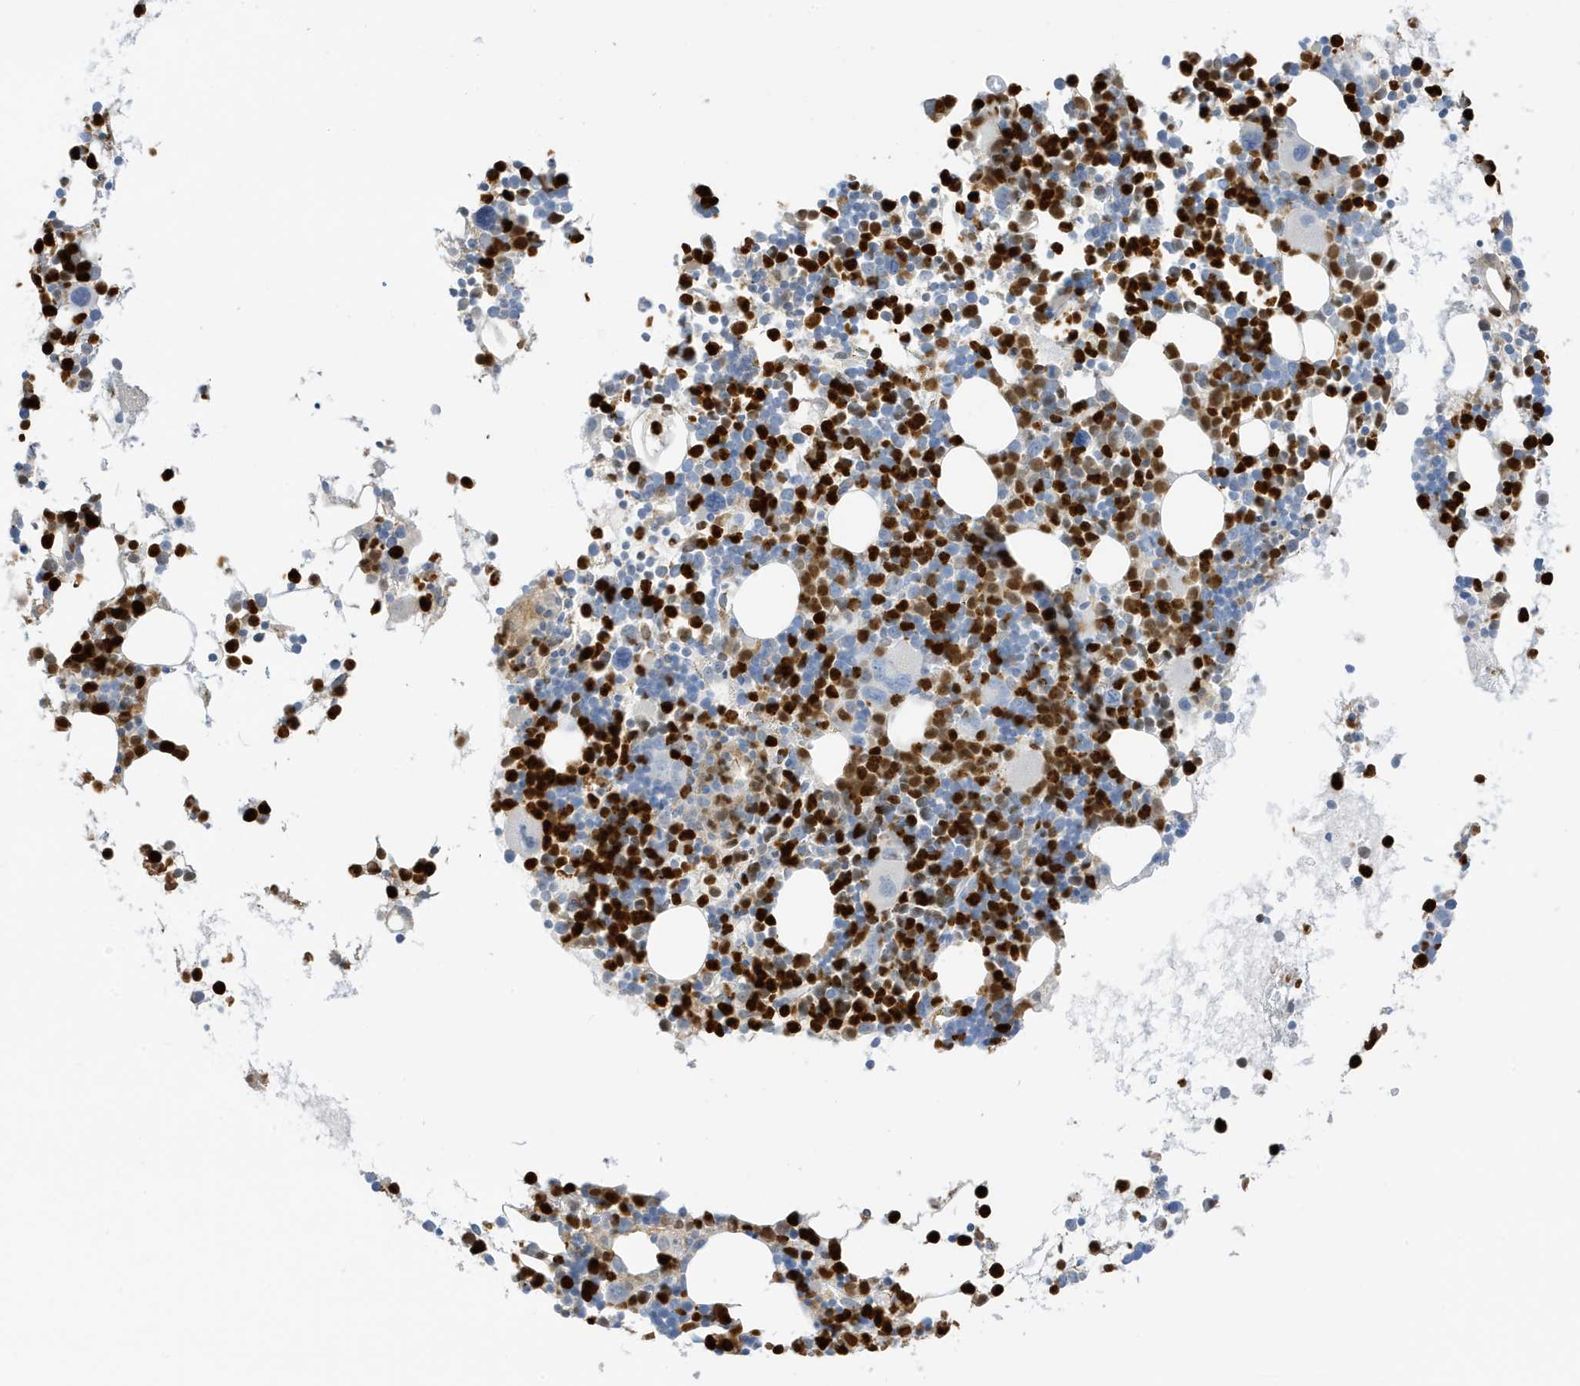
{"staining": {"intensity": "strong", "quantity": "25%-75%", "location": "nuclear"}, "tissue": "bone marrow", "cell_type": "Hematopoietic cells", "image_type": "normal", "snomed": [{"axis": "morphology", "description": "Normal tissue, NOS"}, {"axis": "topography", "description": "Bone marrow"}], "caption": "High-magnification brightfield microscopy of benign bone marrow stained with DAB (brown) and counterstained with hematoxylin (blue). hematopoietic cells exhibit strong nuclear staining is seen in approximately25%-75% of cells.", "gene": "GCA", "patient": {"sex": "female", "age": 62}}